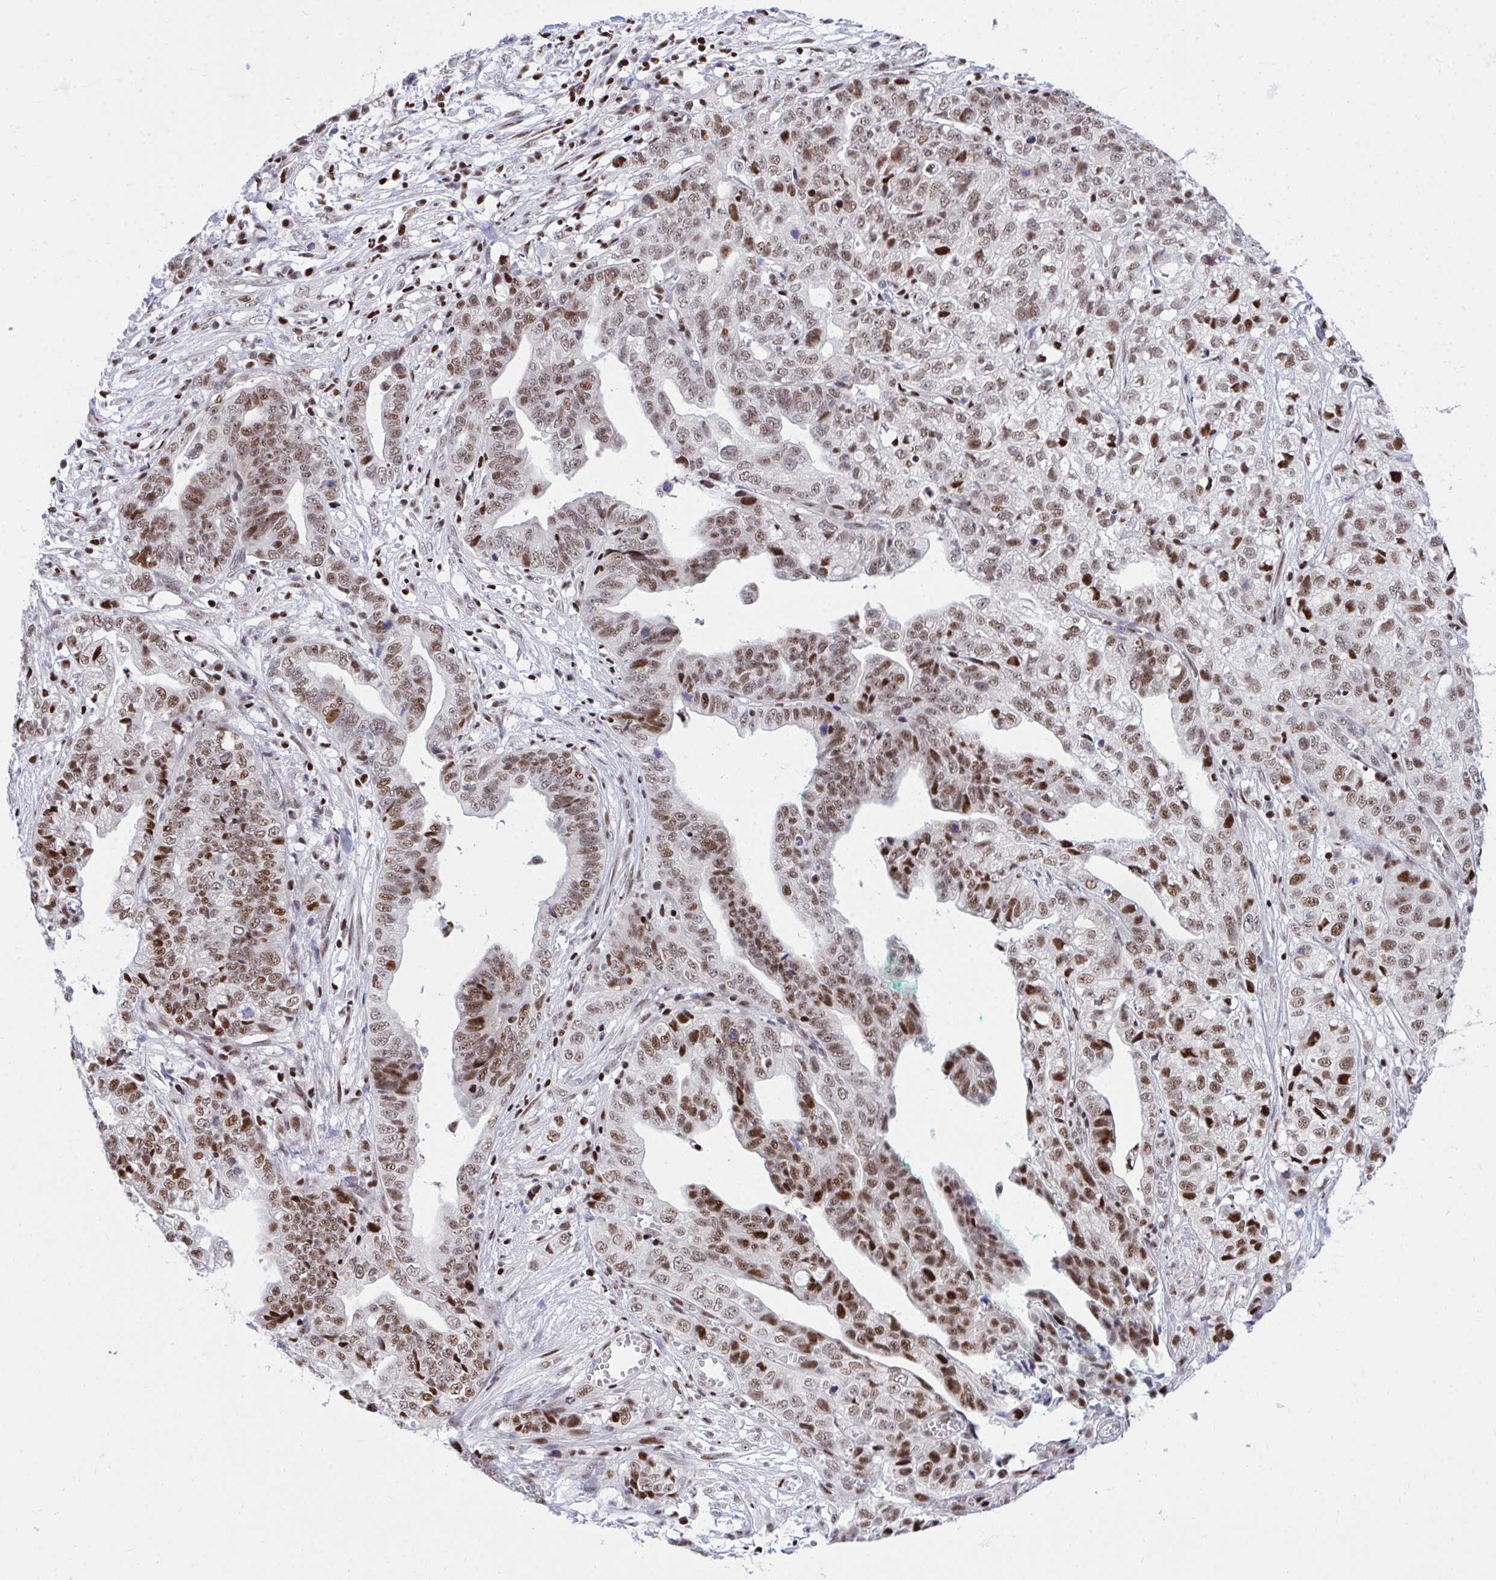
{"staining": {"intensity": "moderate", "quantity": ">75%", "location": "nuclear"}, "tissue": "stomach cancer", "cell_type": "Tumor cells", "image_type": "cancer", "snomed": [{"axis": "morphology", "description": "Adenocarcinoma, NOS"}, {"axis": "topography", "description": "Stomach, upper"}], "caption": "Brown immunohistochemical staining in human stomach cancer demonstrates moderate nuclear positivity in approximately >75% of tumor cells.", "gene": "C14orf39", "patient": {"sex": "female", "age": 67}}